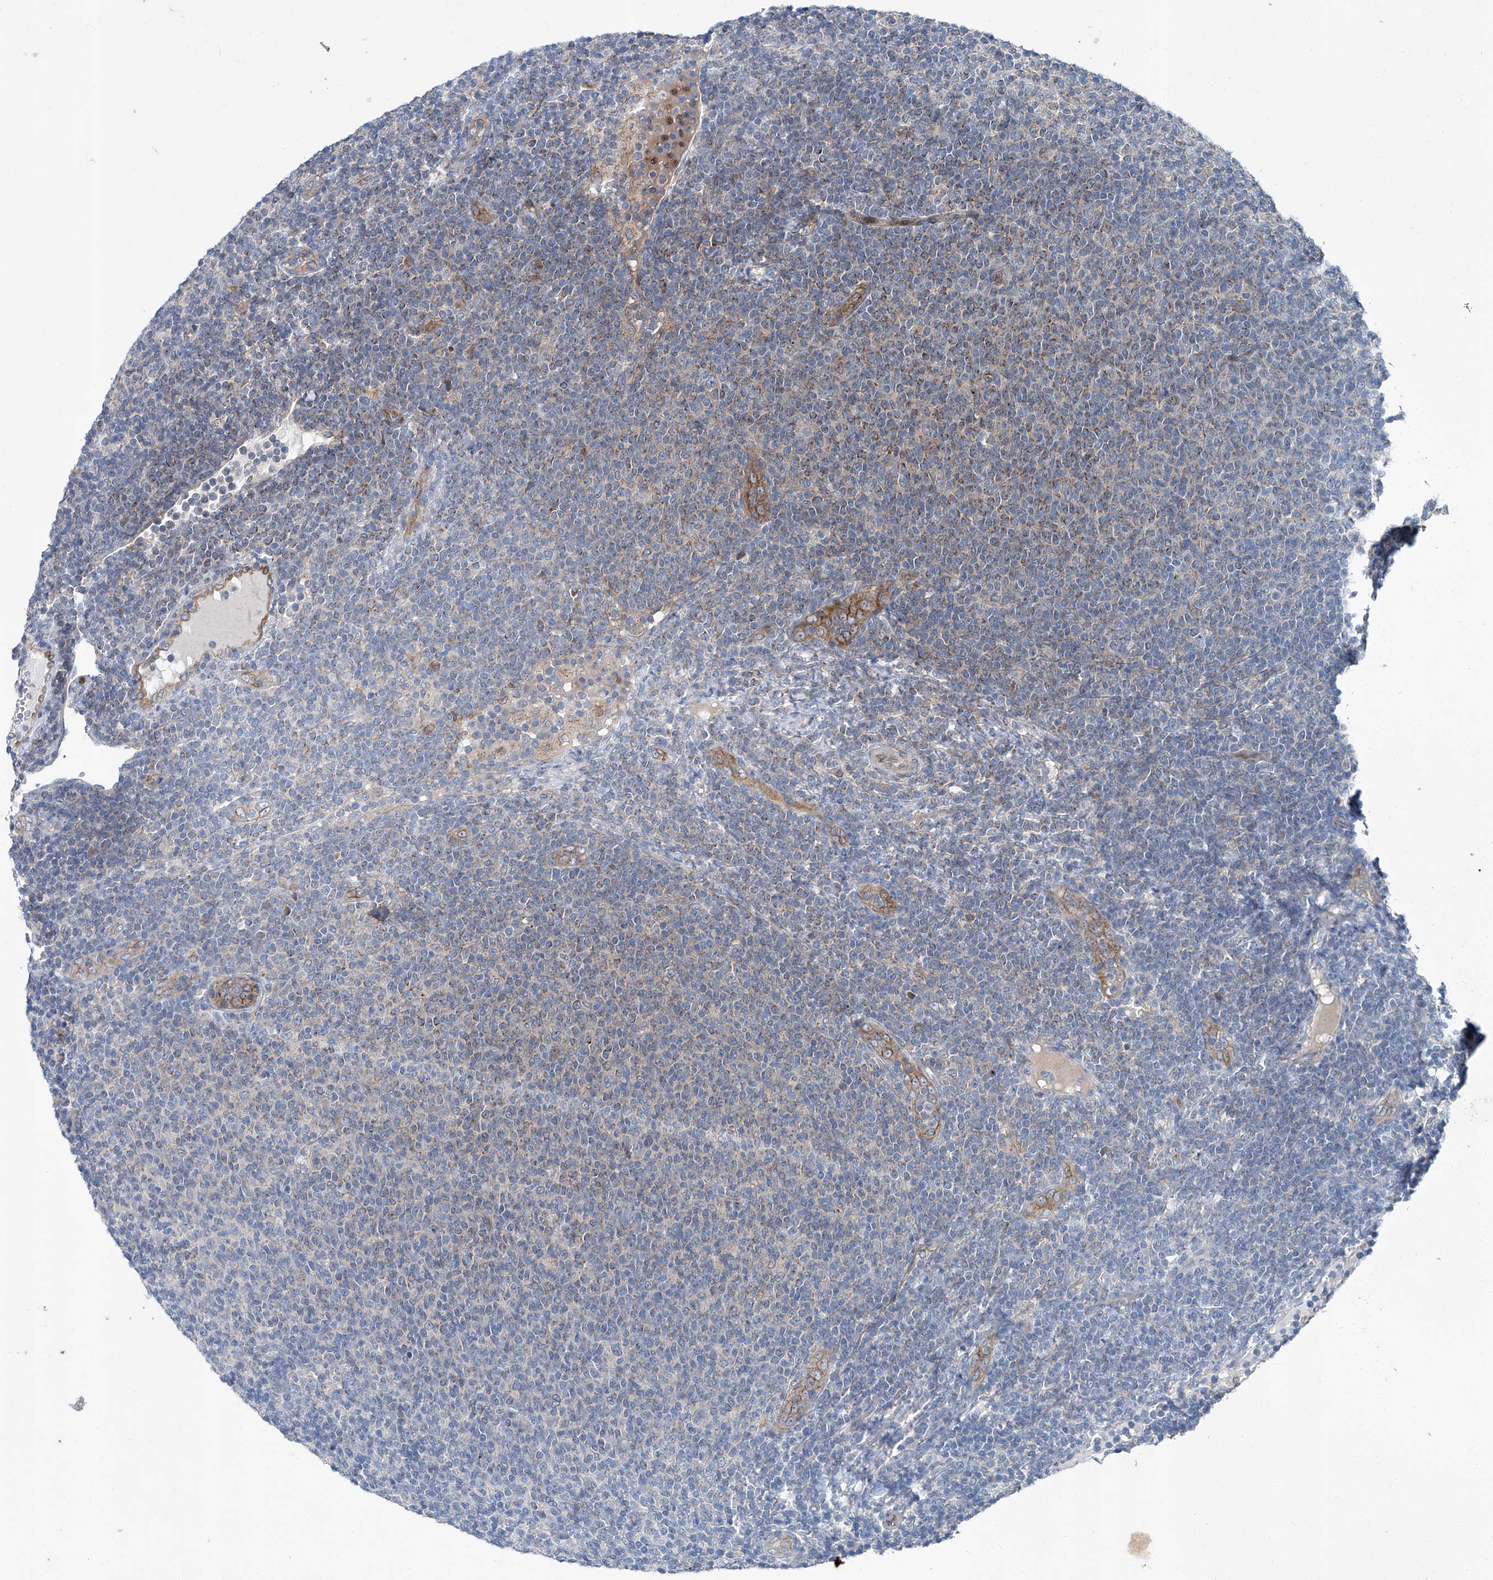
{"staining": {"intensity": "weak", "quantity": "25%-75%", "location": "cytoplasmic/membranous"}, "tissue": "lymphoma", "cell_type": "Tumor cells", "image_type": "cancer", "snomed": [{"axis": "morphology", "description": "Malignant lymphoma, non-Hodgkin's type, Low grade"}, {"axis": "topography", "description": "Lymph node"}], "caption": "Lymphoma was stained to show a protein in brown. There is low levels of weak cytoplasmic/membranous staining in approximately 25%-75% of tumor cells. The protein is stained brown, and the nuclei are stained in blue (DAB IHC with brightfield microscopy, high magnification).", "gene": "GPR132", "patient": {"sex": "male", "age": 66}}